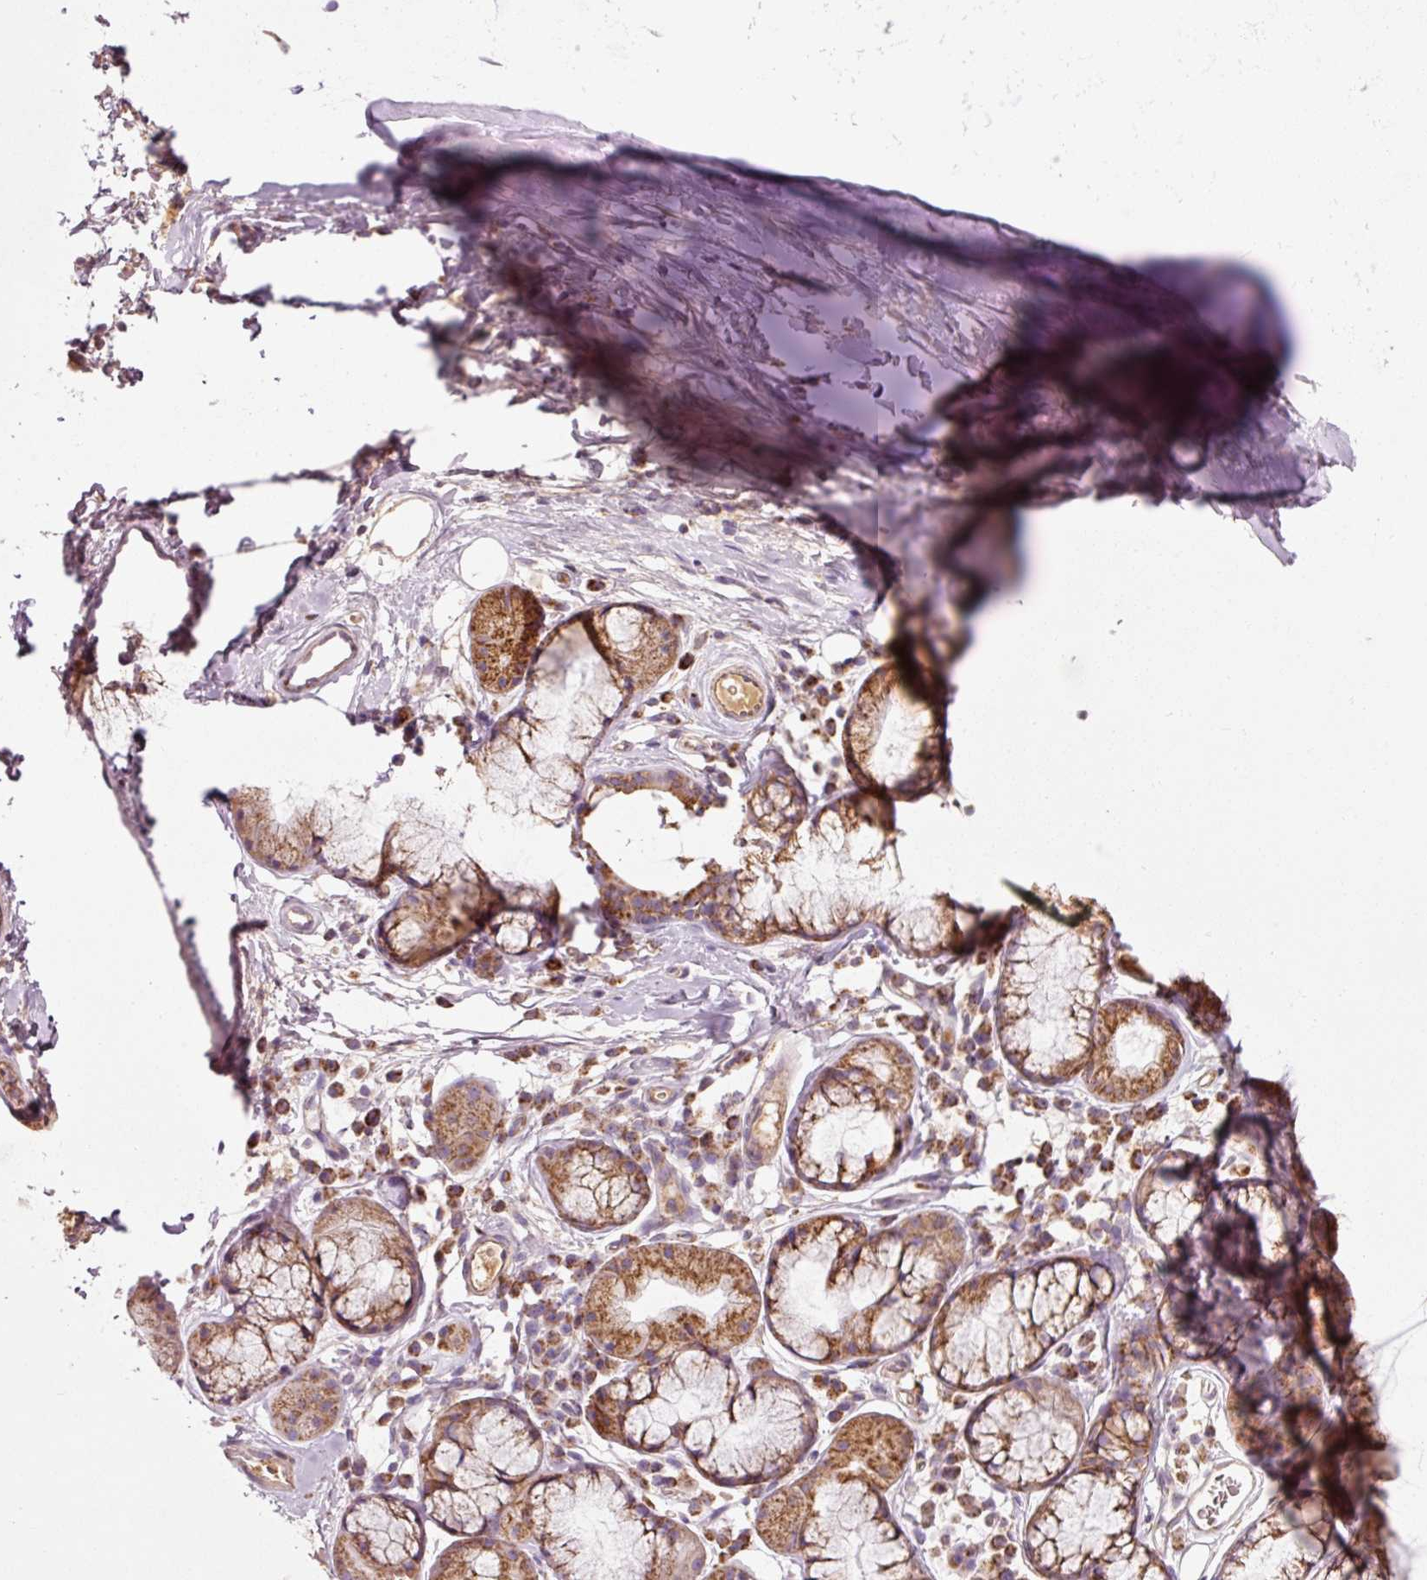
{"staining": {"intensity": "negative", "quantity": "none", "location": "none"}, "tissue": "adipose tissue", "cell_type": "Adipocytes", "image_type": "normal", "snomed": [{"axis": "morphology", "description": "Normal tissue, NOS"}, {"axis": "topography", "description": "Cartilage tissue"}, {"axis": "topography", "description": "Bronchus"}], "caption": "Immunohistochemistry (IHC) image of normal human adipose tissue stained for a protein (brown), which shows no positivity in adipocytes. The staining was performed using DAB to visualize the protein expression in brown, while the nuclei were stained in blue with hematoxylin (Magnification: 20x).", "gene": "NDUFB4", "patient": {"sex": "male", "age": 58}}